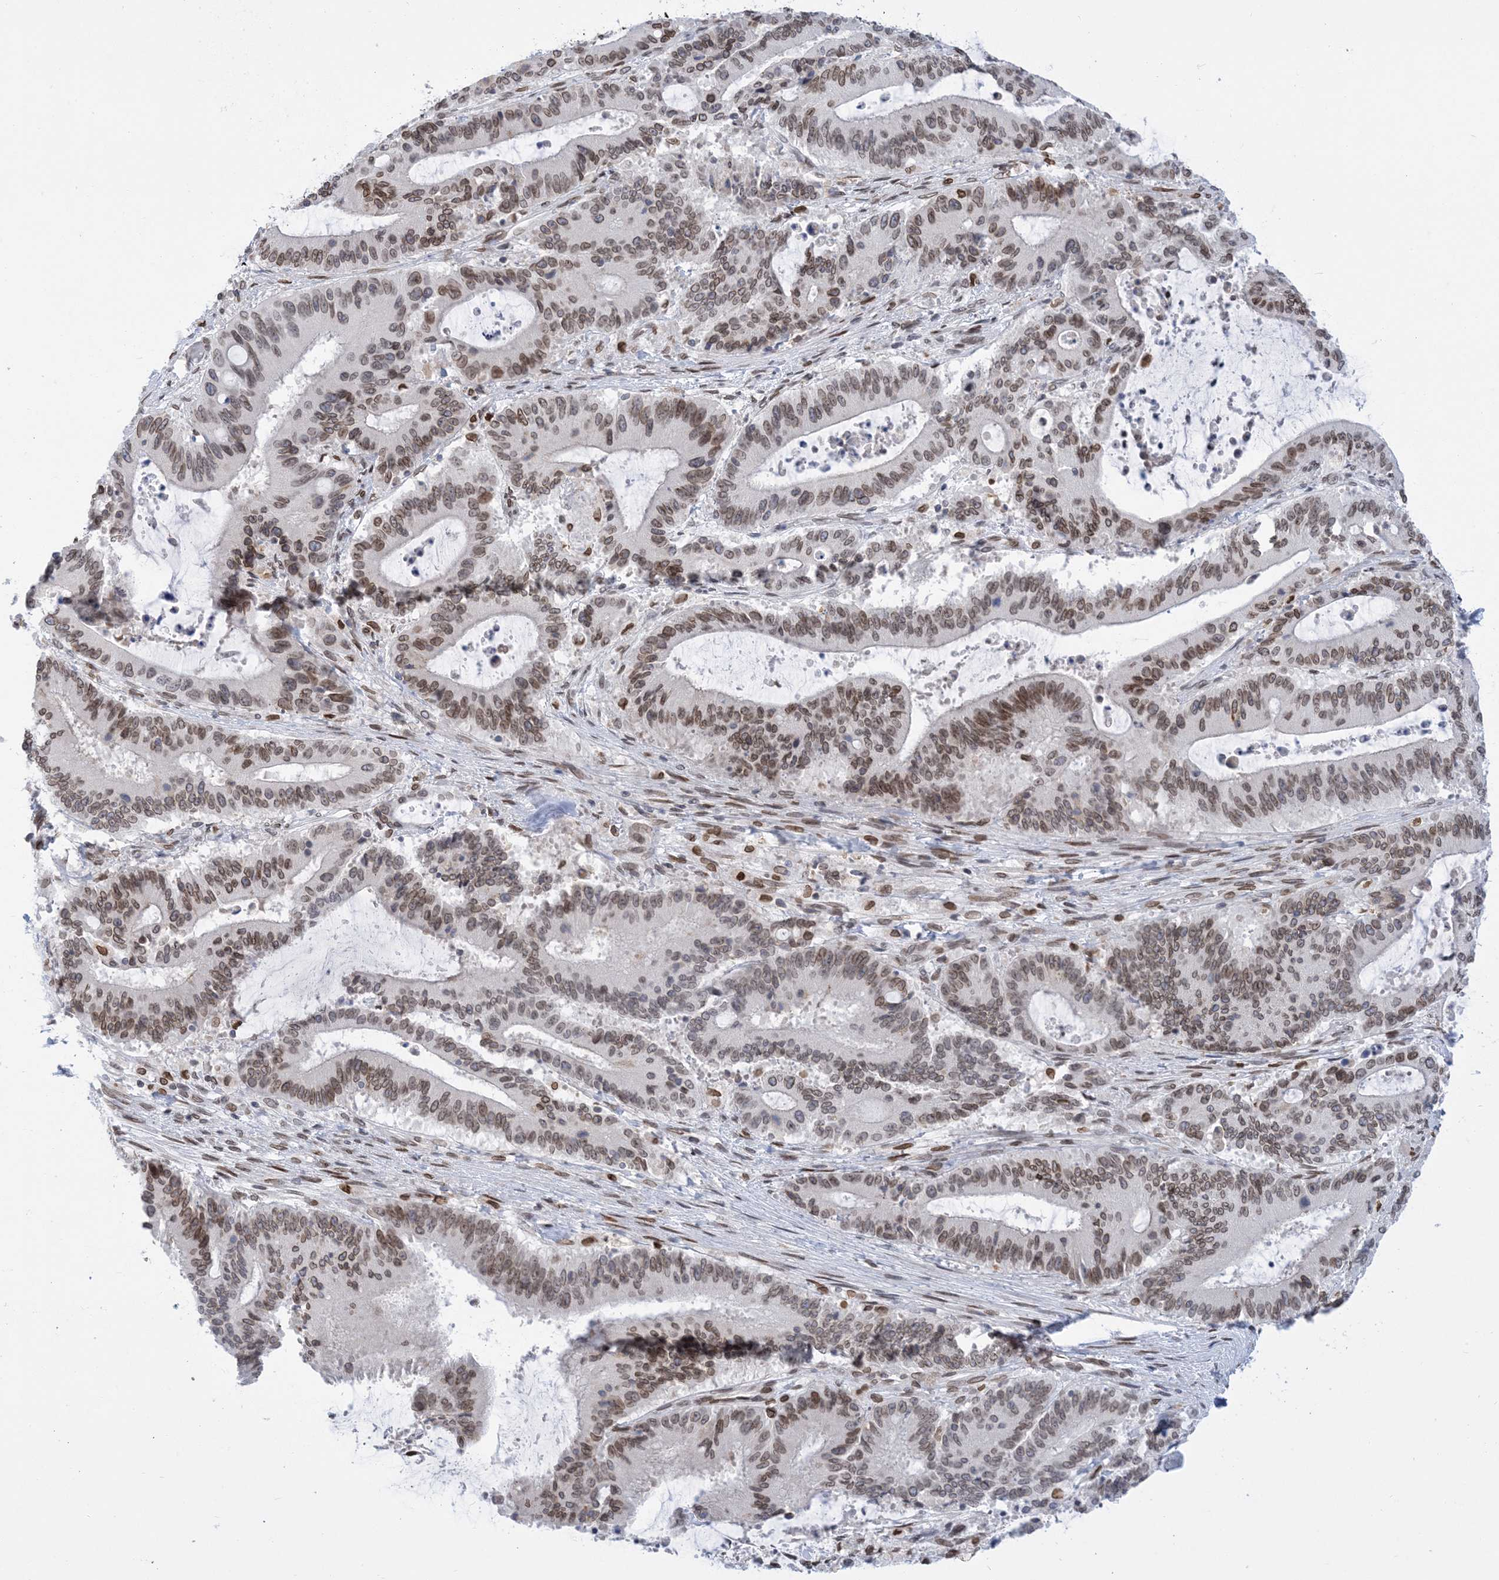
{"staining": {"intensity": "moderate", "quantity": ">75%", "location": "nuclear"}, "tissue": "liver cancer", "cell_type": "Tumor cells", "image_type": "cancer", "snomed": [{"axis": "morphology", "description": "Normal tissue, NOS"}, {"axis": "morphology", "description": "Cholangiocarcinoma"}, {"axis": "topography", "description": "Liver"}, {"axis": "topography", "description": "Peripheral nerve tissue"}], "caption": "Immunohistochemical staining of liver cancer shows medium levels of moderate nuclear protein expression in about >75% of tumor cells. The staining was performed using DAB (3,3'-diaminobenzidine) to visualize the protein expression in brown, while the nuclei were stained in blue with hematoxylin (Magnification: 20x).", "gene": "PCYT1A", "patient": {"sex": "female", "age": 73}}